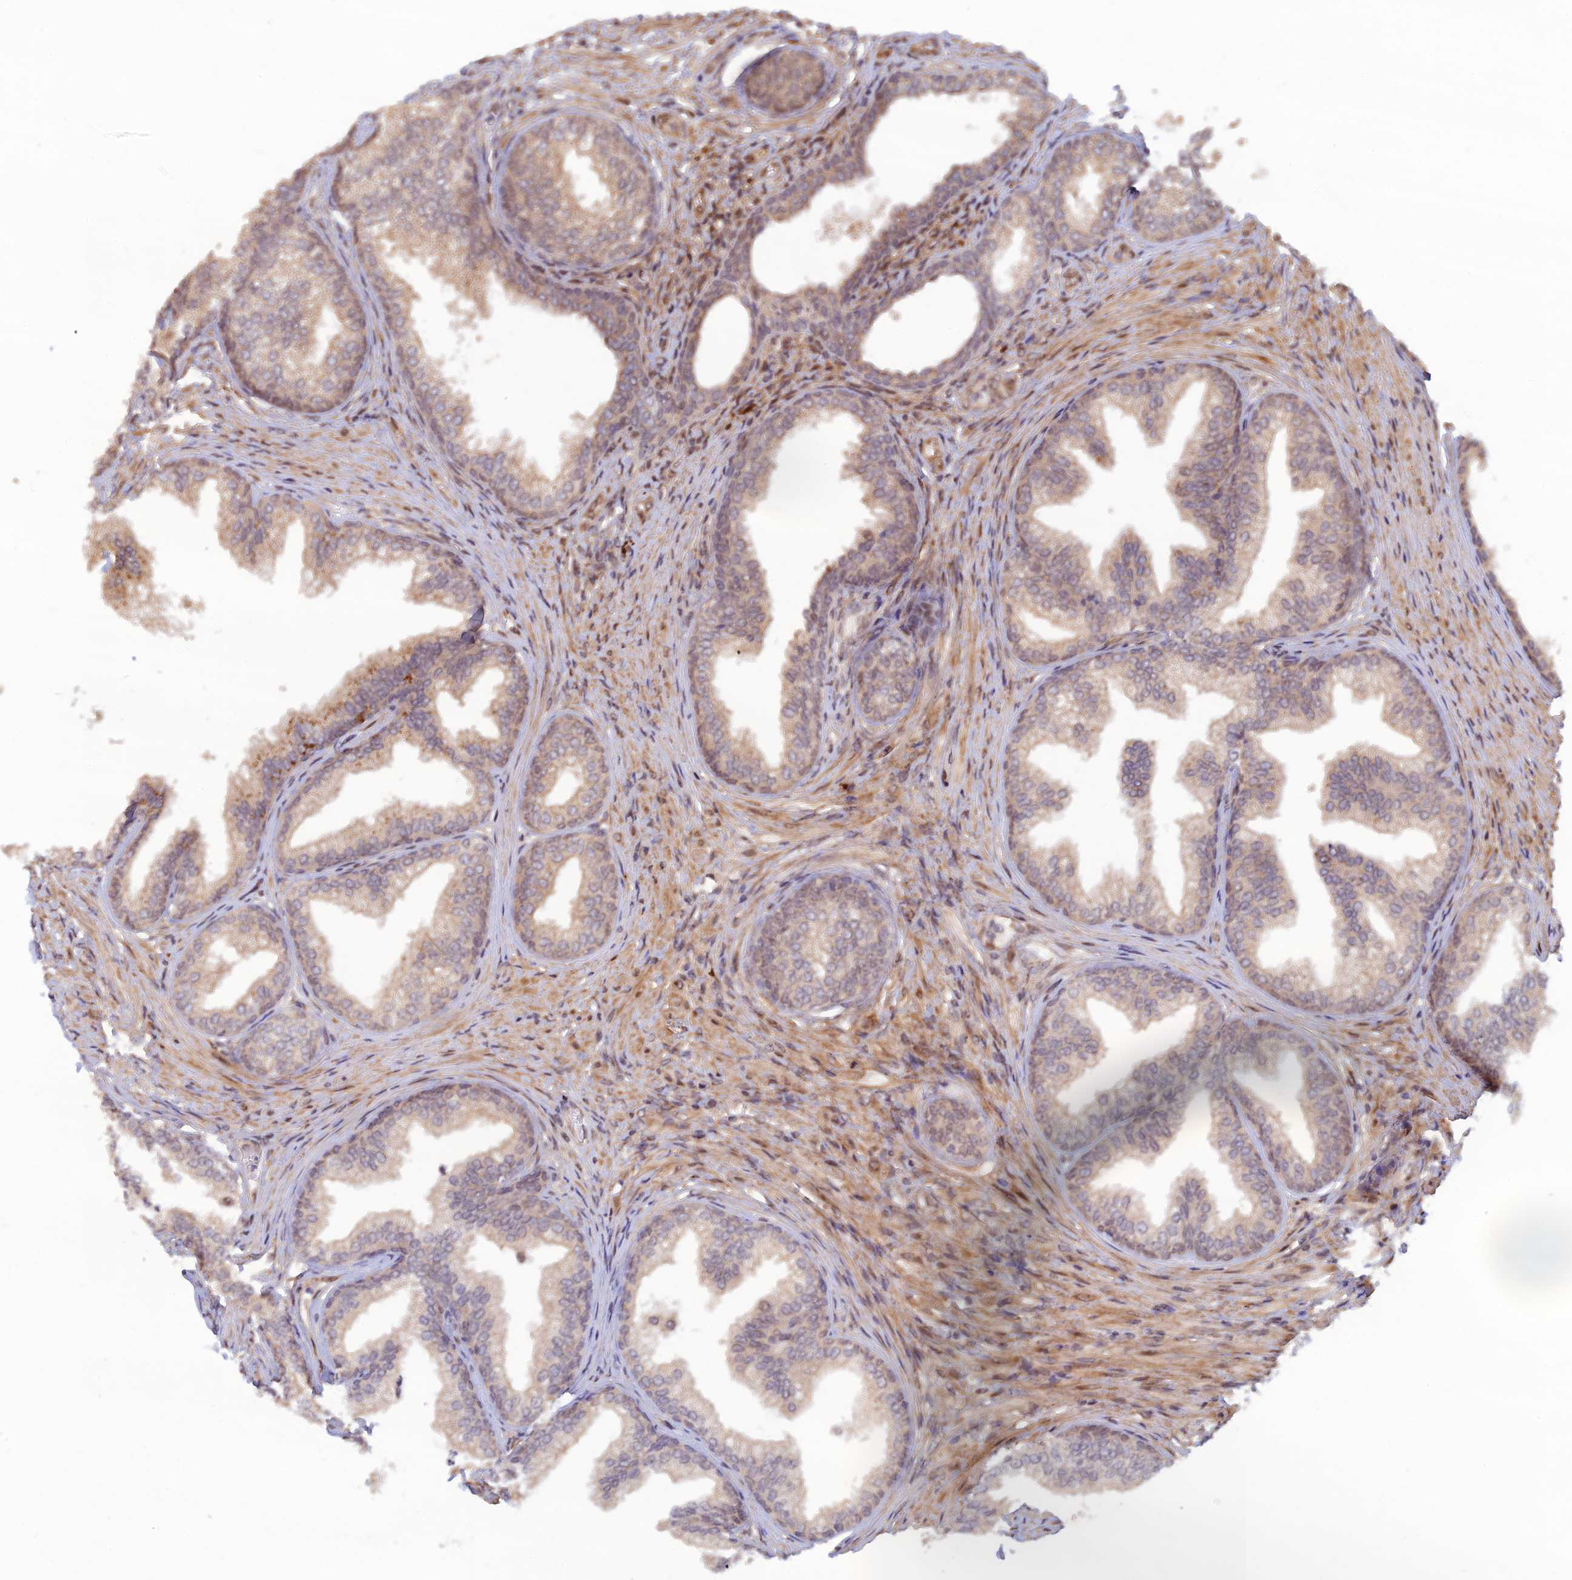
{"staining": {"intensity": "strong", "quantity": "25%-75%", "location": "cytoplasmic/membranous"}, "tissue": "prostate", "cell_type": "Glandular cells", "image_type": "normal", "snomed": [{"axis": "morphology", "description": "Normal tissue, NOS"}, {"axis": "topography", "description": "Prostate"}], "caption": "Immunohistochemistry (IHC) of benign human prostate reveals high levels of strong cytoplasmic/membranous expression in about 25%-75% of glandular cells. (Stains: DAB in brown, nuclei in blue, Microscopy: brightfield microscopy at high magnification).", "gene": "ZNF565", "patient": {"sex": "male", "age": 76}}